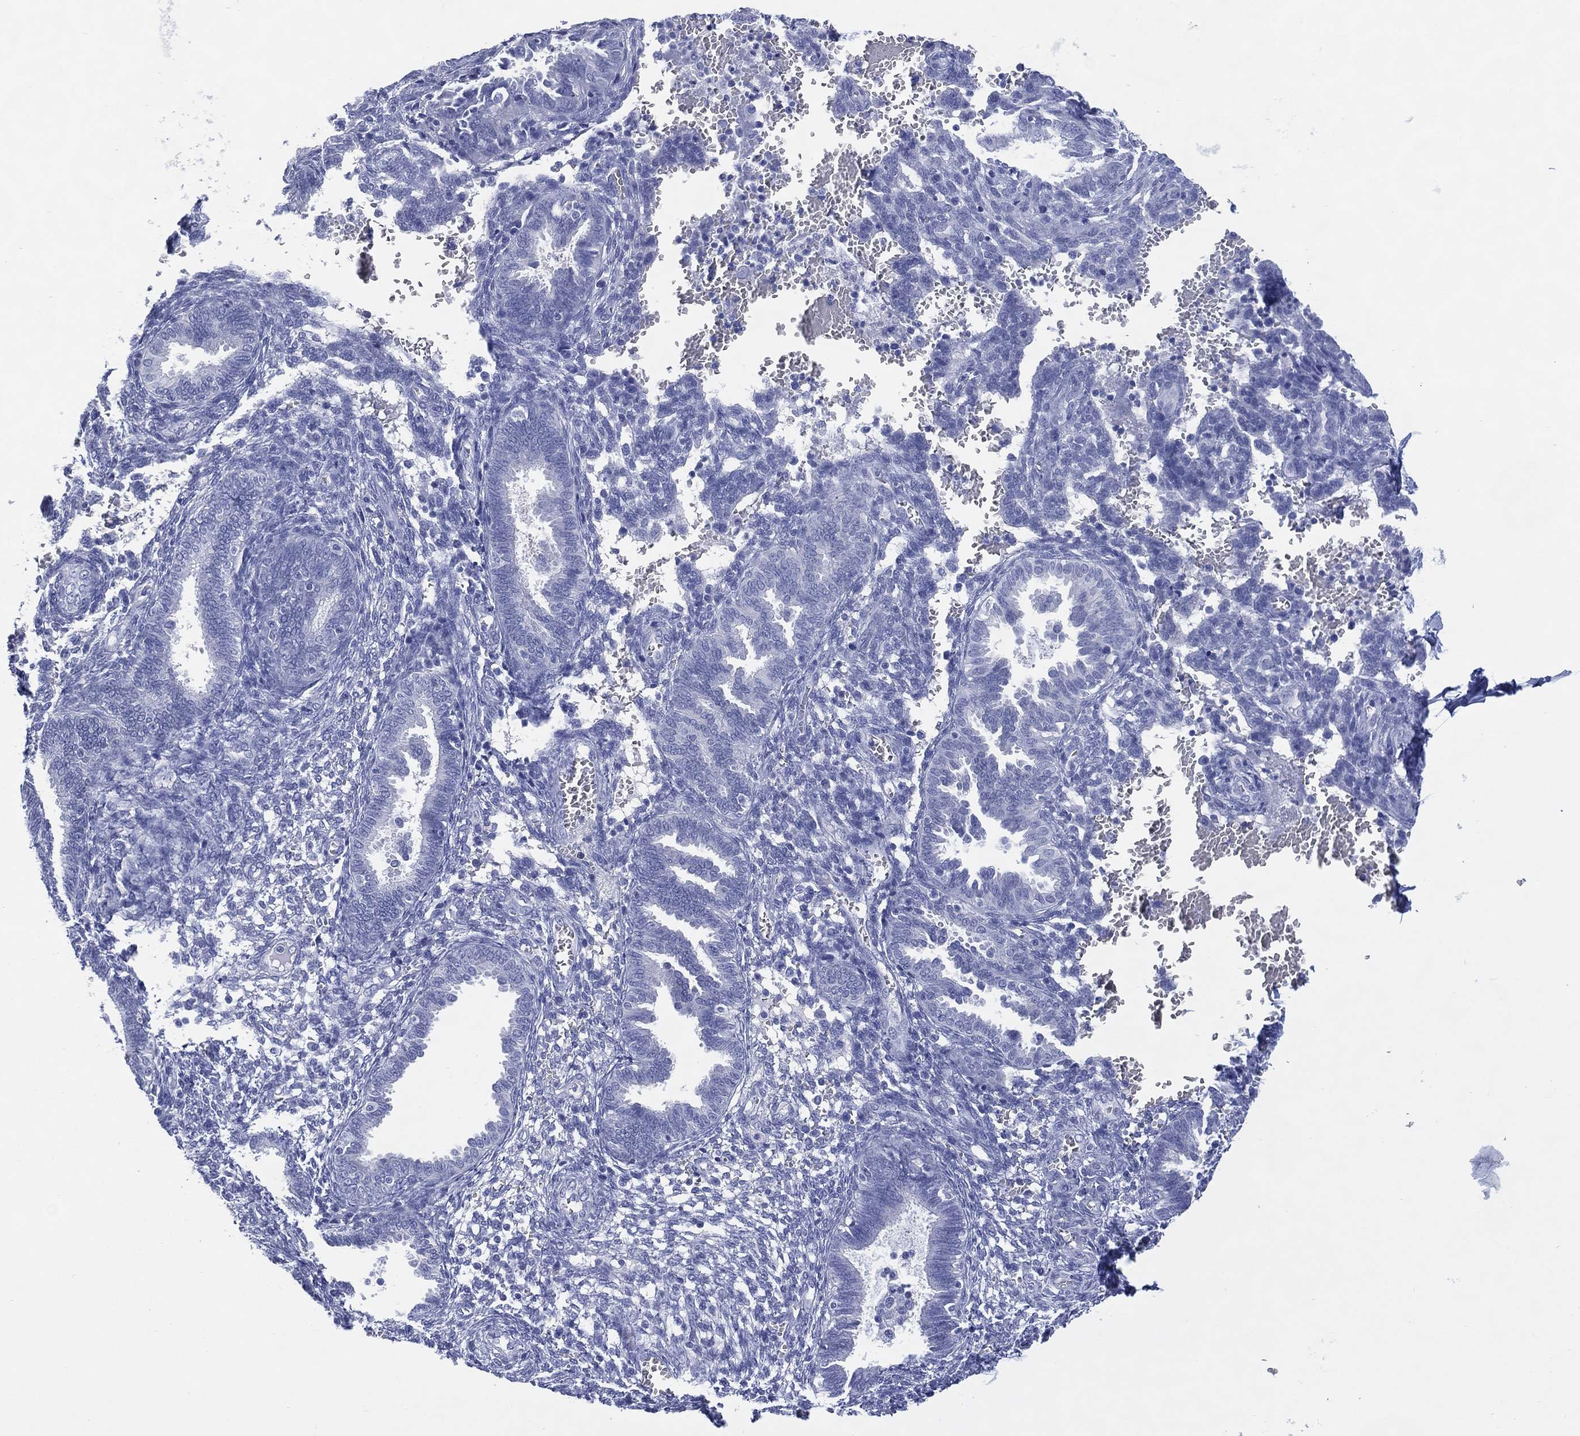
{"staining": {"intensity": "negative", "quantity": "none", "location": "none"}, "tissue": "endometrium", "cell_type": "Cells in endometrial stroma", "image_type": "normal", "snomed": [{"axis": "morphology", "description": "Normal tissue, NOS"}, {"axis": "topography", "description": "Endometrium"}], "caption": "This is a image of immunohistochemistry staining of normal endometrium, which shows no positivity in cells in endometrial stroma. Nuclei are stained in blue.", "gene": "ENSG00000285953", "patient": {"sex": "female", "age": 42}}